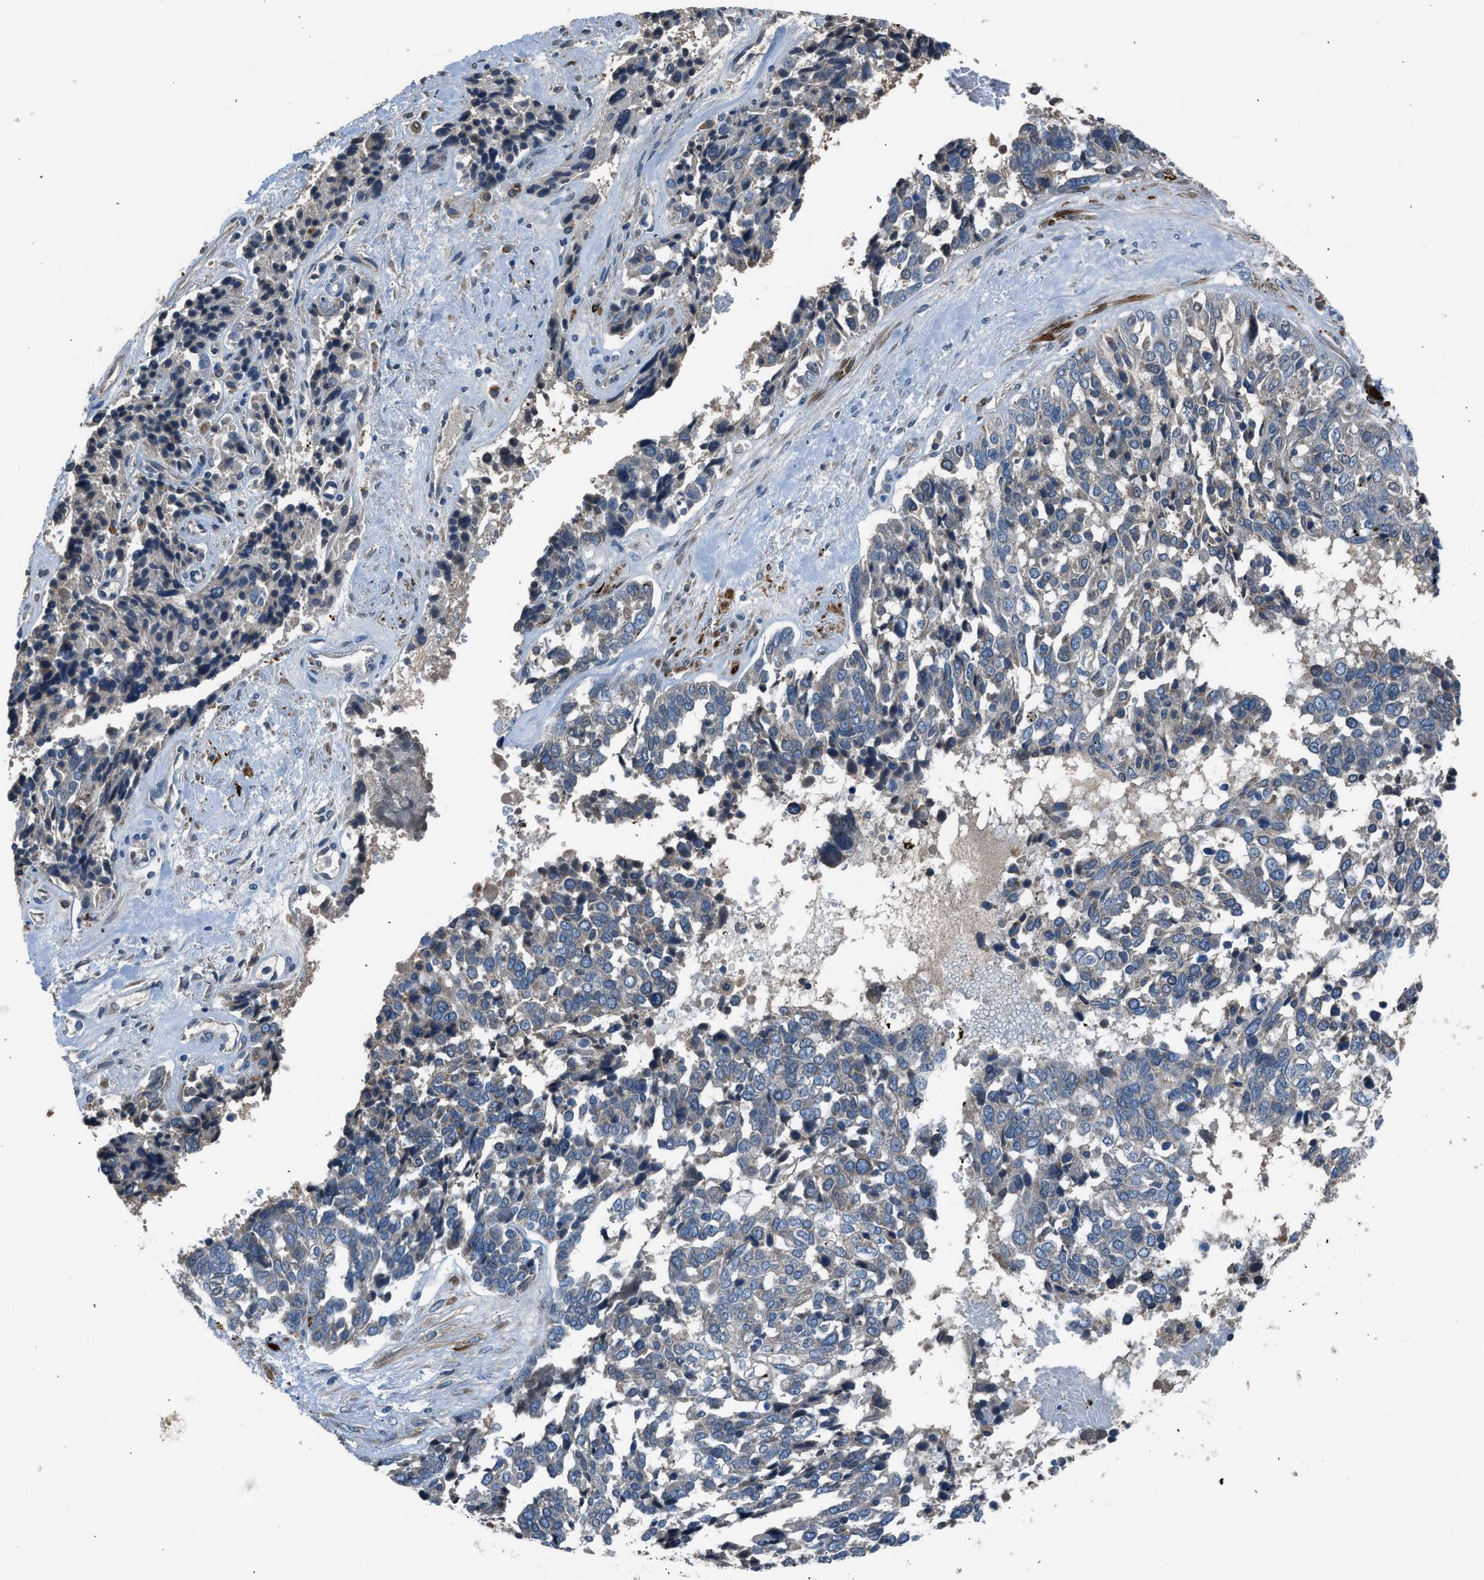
{"staining": {"intensity": "negative", "quantity": "none", "location": "none"}, "tissue": "ovarian cancer", "cell_type": "Tumor cells", "image_type": "cancer", "snomed": [{"axis": "morphology", "description": "Cystadenocarcinoma, serous, NOS"}, {"axis": "topography", "description": "Ovary"}], "caption": "Human serous cystadenocarcinoma (ovarian) stained for a protein using IHC displays no staining in tumor cells.", "gene": "LMBR1", "patient": {"sex": "female", "age": 44}}